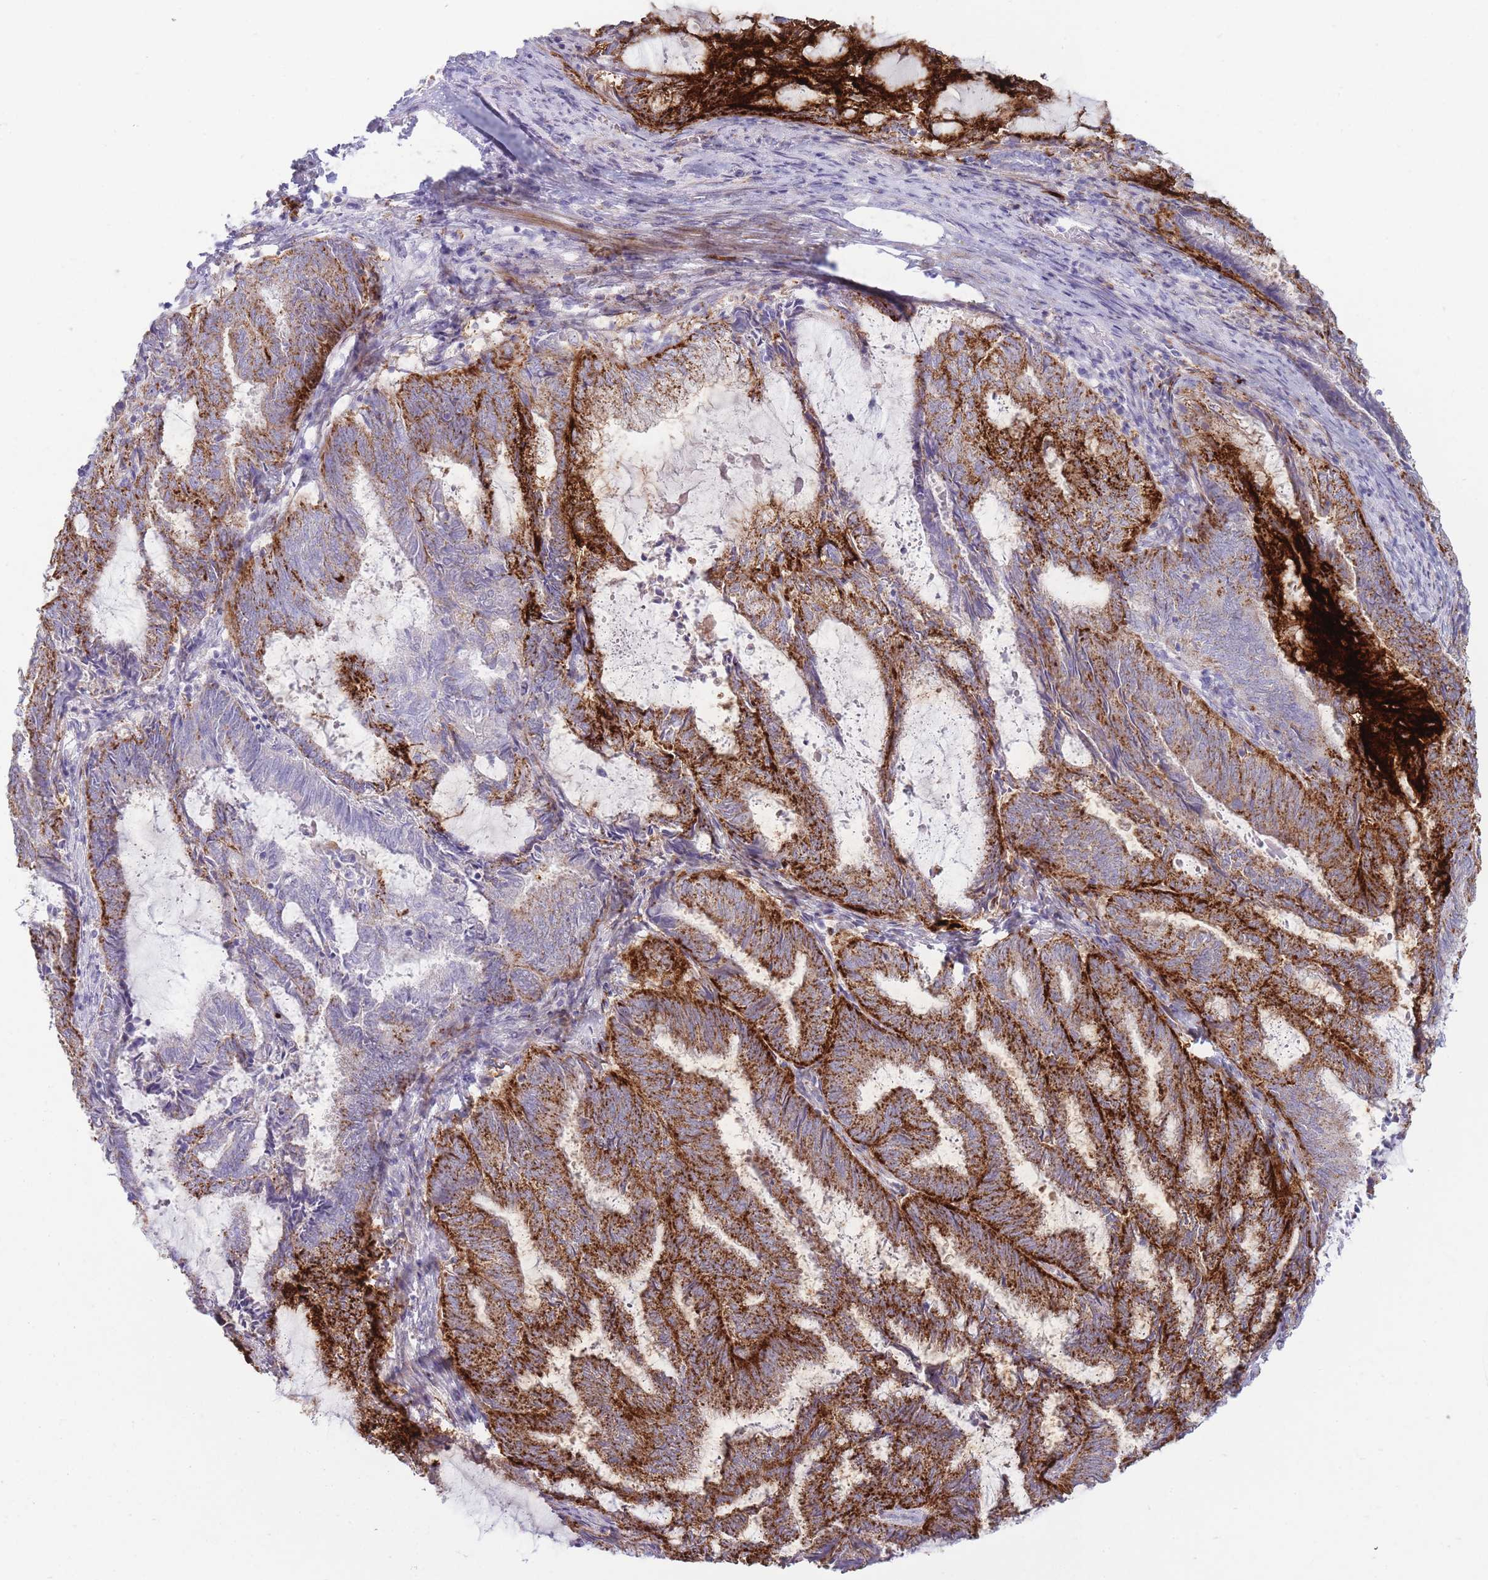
{"staining": {"intensity": "strong", "quantity": ">75%", "location": "cytoplasmic/membranous"}, "tissue": "endometrial cancer", "cell_type": "Tumor cells", "image_type": "cancer", "snomed": [{"axis": "morphology", "description": "Adenocarcinoma, NOS"}, {"axis": "topography", "description": "Endometrium"}], "caption": "Endometrial cancer (adenocarcinoma) was stained to show a protein in brown. There is high levels of strong cytoplasmic/membranous positivity in about >75% of tumor cells.", "gene": "UTP14A", "patient": {"sex": "female", "age": 80}}